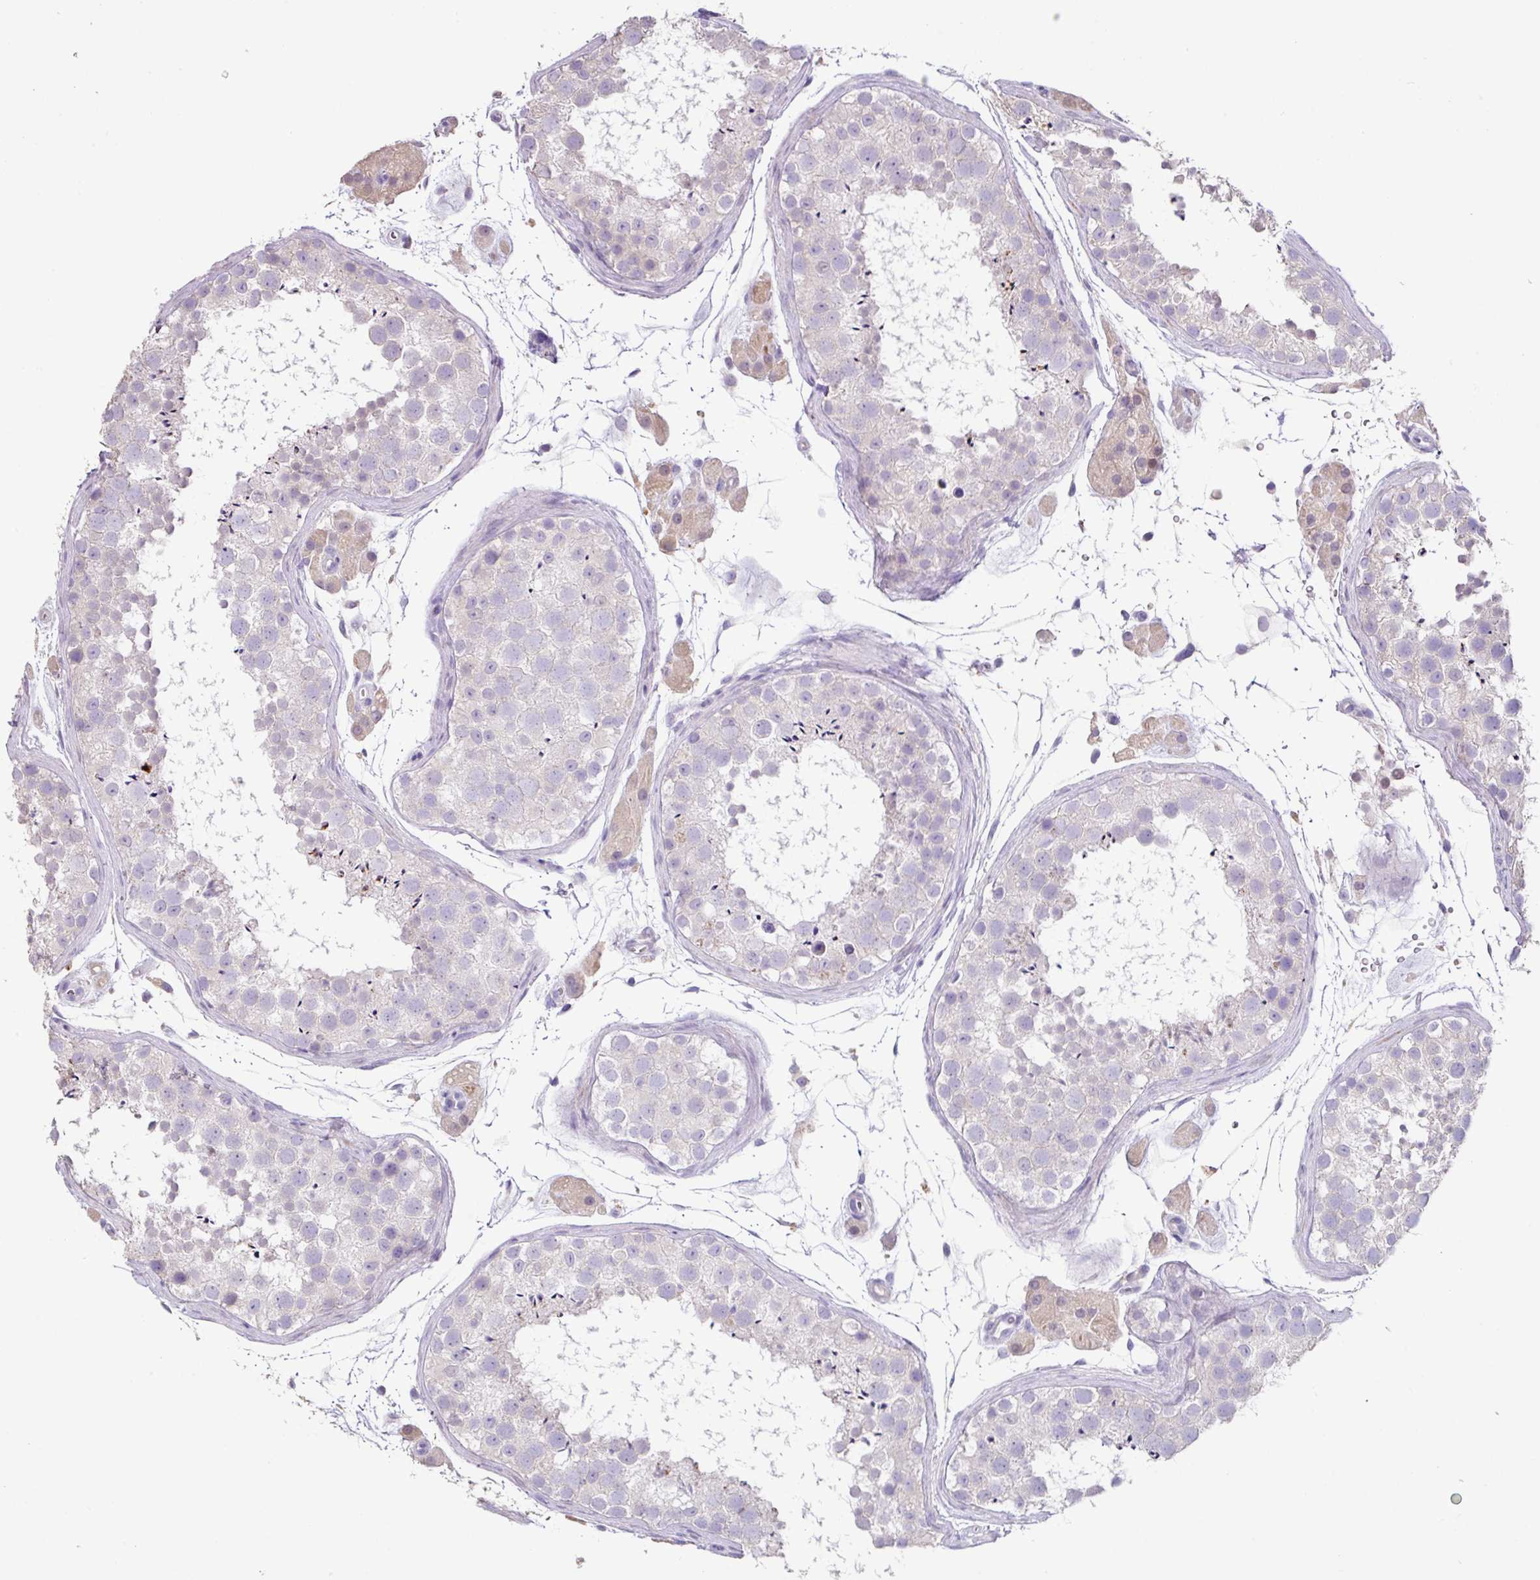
{"staining": {"intensity": "moderate", "quantity": "25%-75%", "location": "cytoplasmic/membranous,nuclear"}, "tissue": "testis", "cell_type": "Cells in seminiferous ducts", "image_type": "normal", "snomed": [{"axis": "morphology", "description": "Normal tissue, NOS"}, {"axis": "topography", "description": "Testis"}], "caption": "A medium amount of moderate cytoplasmic/membranous,nuclear staining is identified in approximately 25%-75% of cells in seminiferous ducts in benign testis.", "gene": "ZG16", "patient": {"sex": "male", "age": 41}}